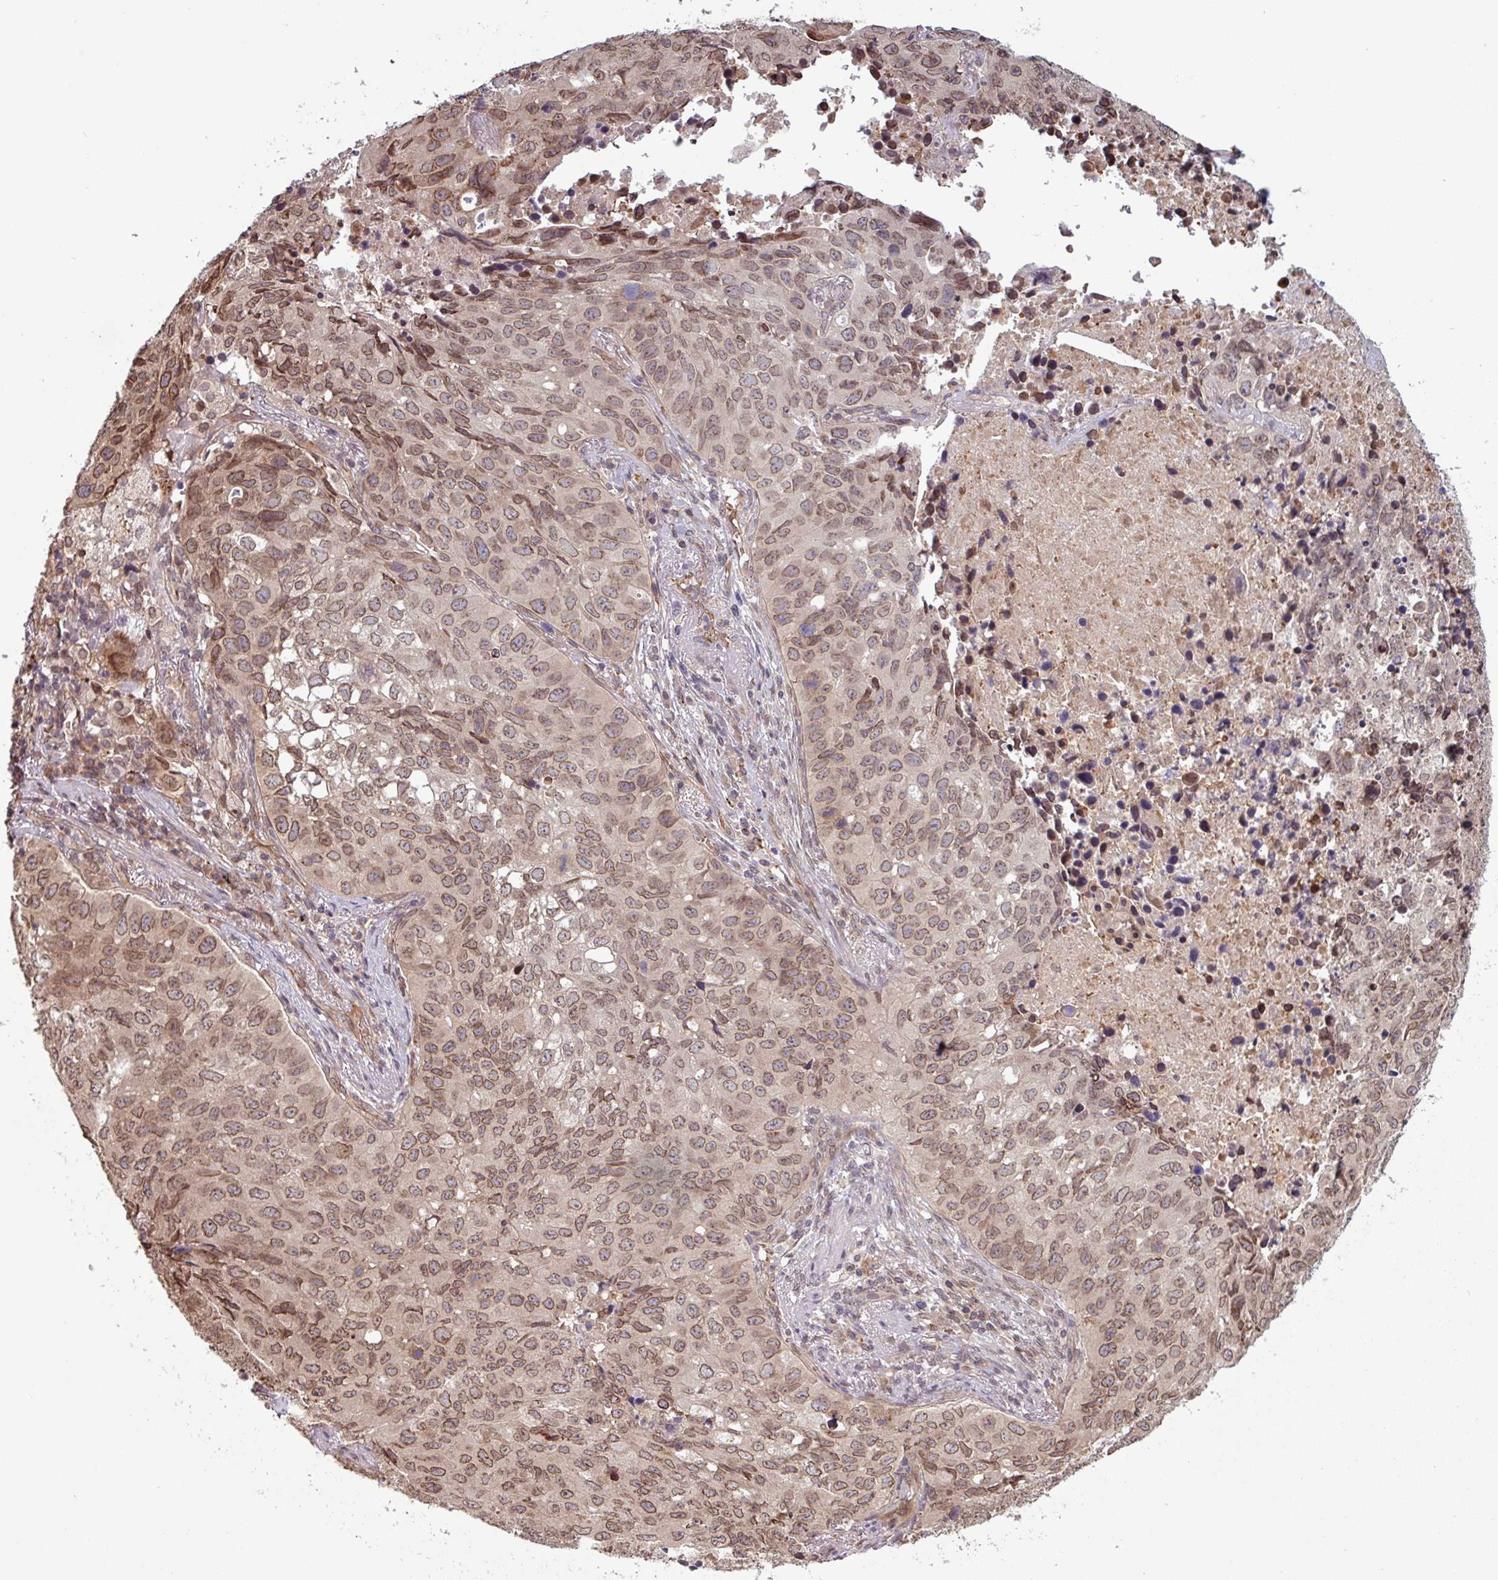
{"staining": {"intensity": "moderate", "quantity": ">75%", "location": "cytoplasmic/membranous,nuclear"}, "tissue": "lung cancer", "cell_type": "Tumor cells", "image_type": "cancer", "snomed": [{"axis": "morphology", "description": "Squamous cell carcinoma, NOS"}, {"axis": "topography", "description": "Lung"}], "caption": "IHC (DAB) staining of squamous cell carcinoma (lung) exhibits moderate cytoplasmic/membranous and nuclear protein staining in approximately >75% of tumor cells. The staining was performed using DAB to visualize the protein expression in brown, while the nuclei were stained in blue with hematoxylin (Magnification: 20x).", "gene": "RBM4B", "patient": {"sex": "male", "age": 60}}